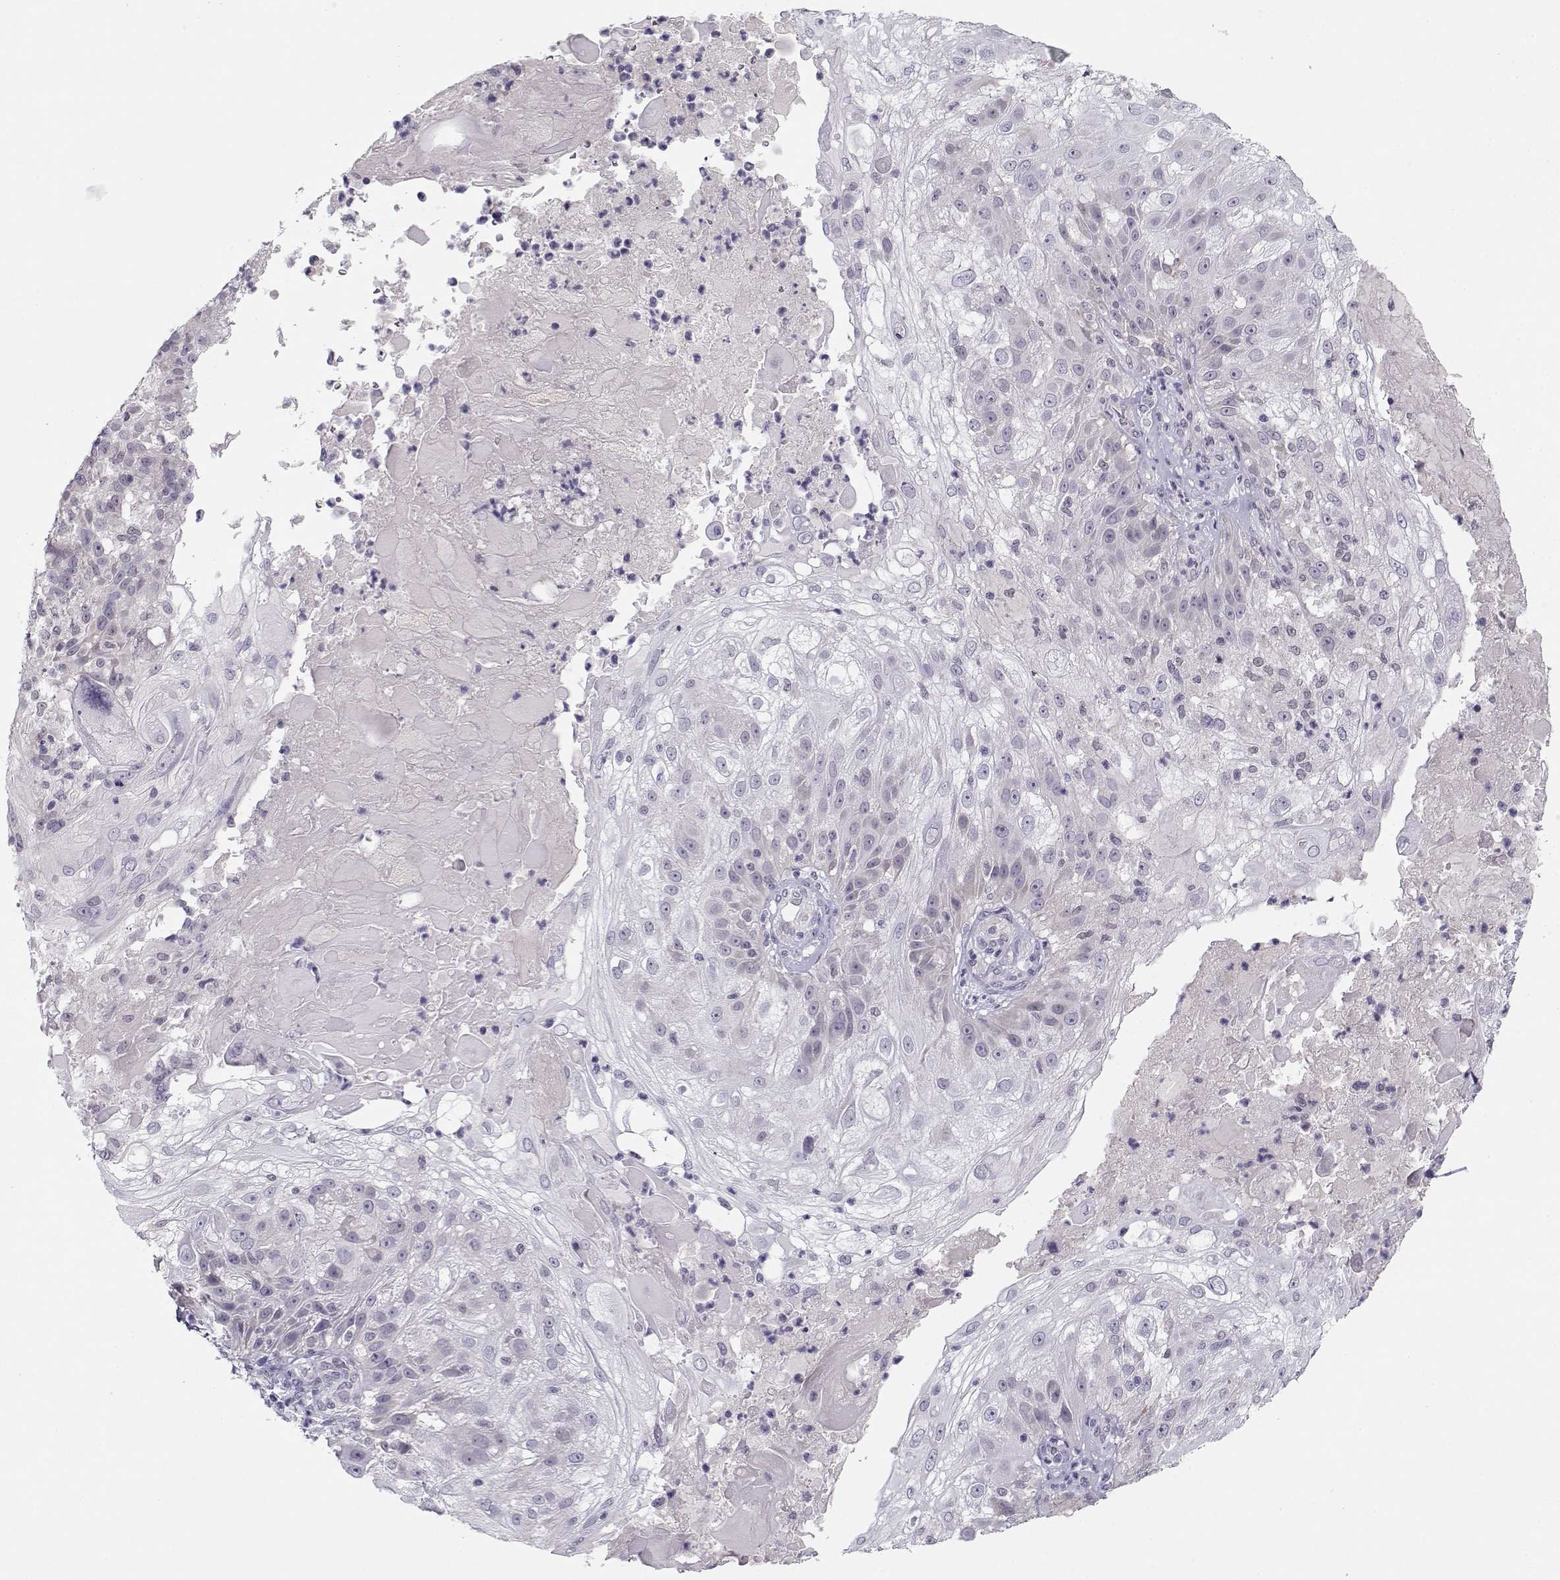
{"staining": {"intensity": "negative", "quantity": "none", "location": "none"}, "tissue": "skin cancer", "cell_type": "Tumor cells", "image_type": "cancer", "snomed": [{"axis": "morphology", "description": "Normal tissue, NOS"}, {"axis": "morphology", "description": "Squamous cell carcinoma, NOS"}, {"axis": "topography", "description": "Skin"}], "caption": "An IHC micrograph of skin squamous cell carcinoma is shown. There is no staining in tumor cells of skin squamous cell carcinoma.", "gene": "C16orf86", "patient": {"sex": "female", "age": 83}}